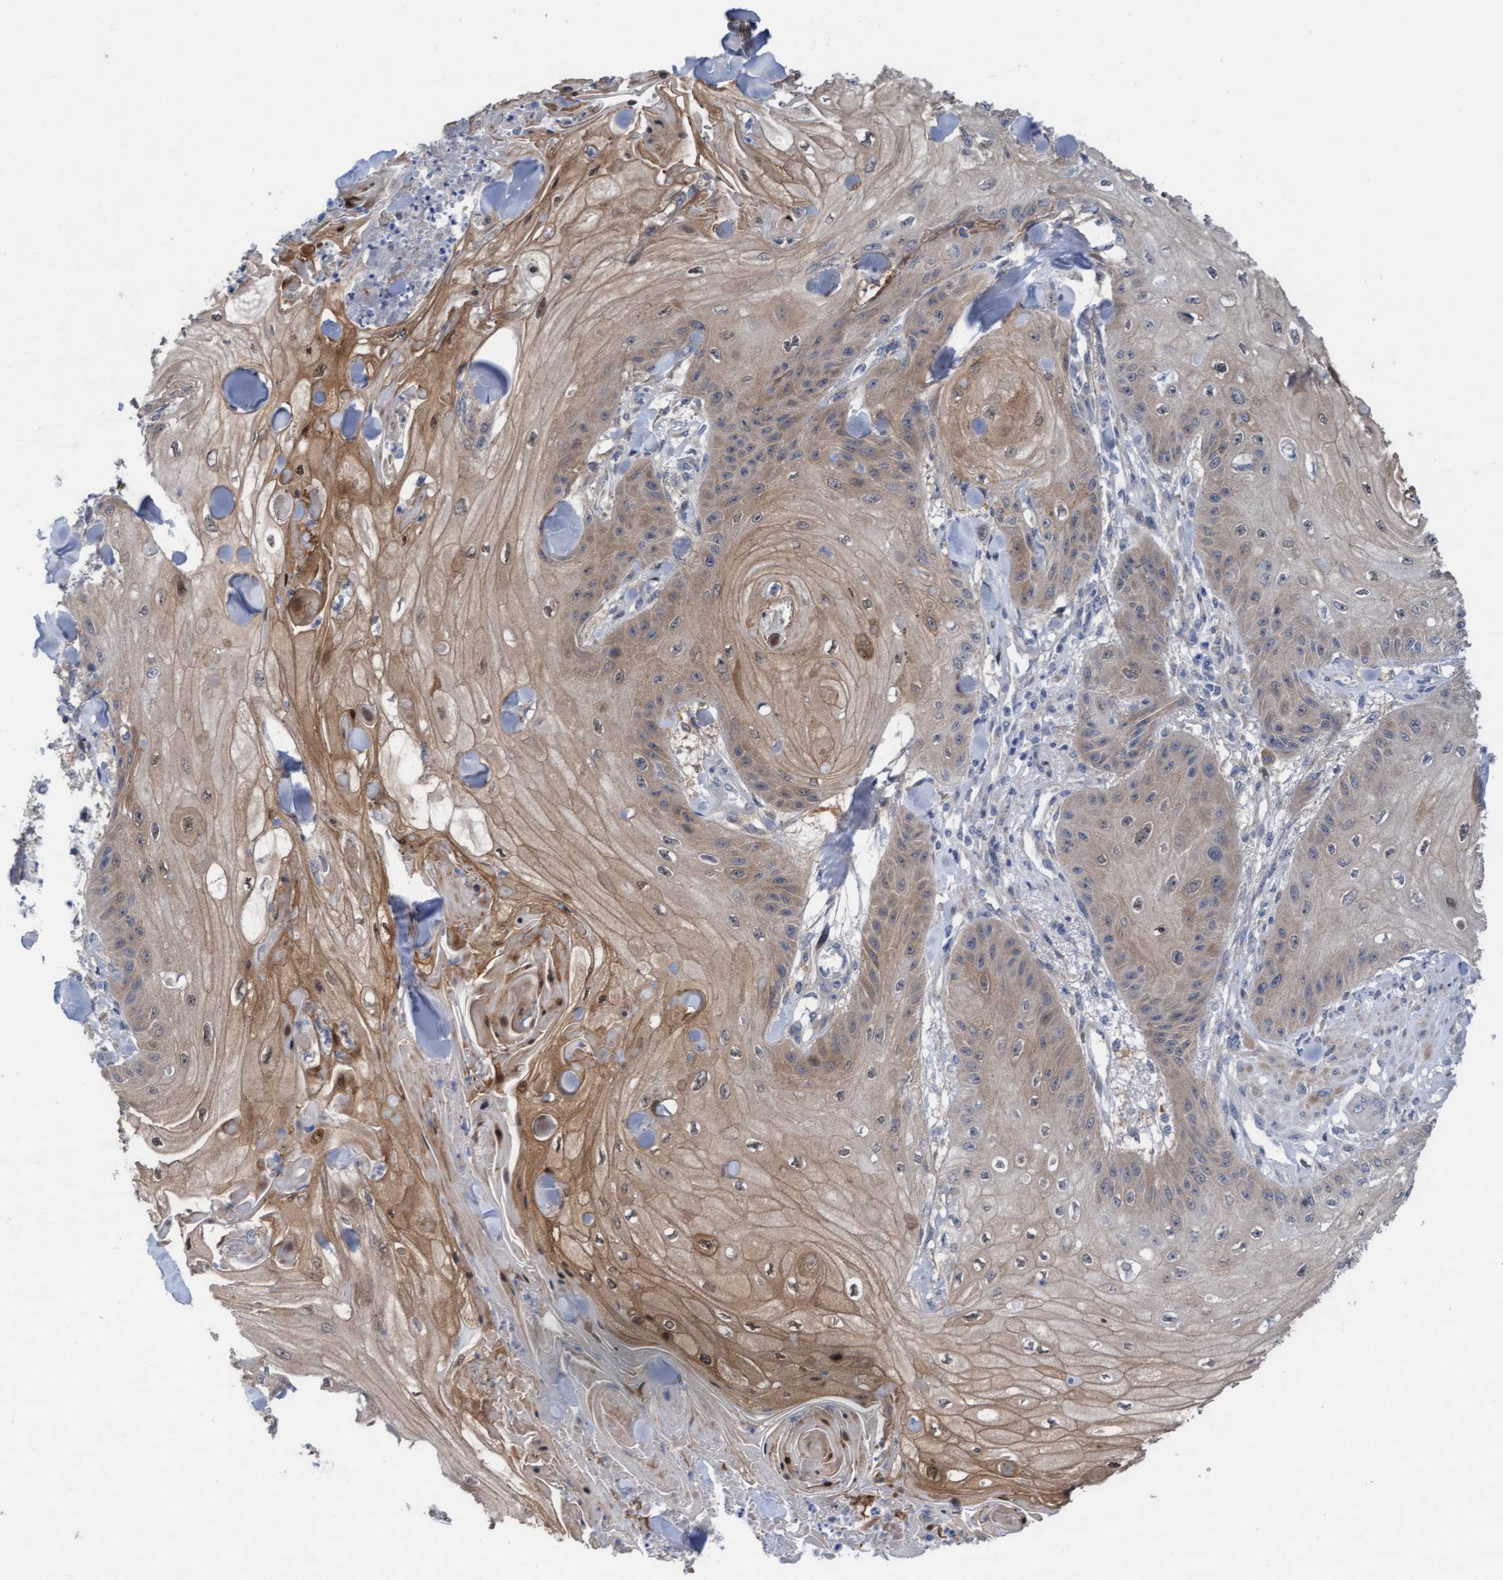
{"staining": {"intensity": "weak", "quantity": ">75%", "location": "cytoplasmic/membranous"}, "tissue": "skin cancer", "cell_type": "Tumor cells", "image_type": "cancer", "snomed": [{"axis": "morphology", "description": "Squamous cell carcinoma, NOS"}, {"axis": "topography", "description": "Skin"}], "caption": "Immunohistochemical staining of skin squamous cell carcinoma reveals weak cytoplasmic/membranous protein expression in approximately >75% of tumor cells.", "gene": "PLCD1", "patient": {"sex": "male", "age": 74}}